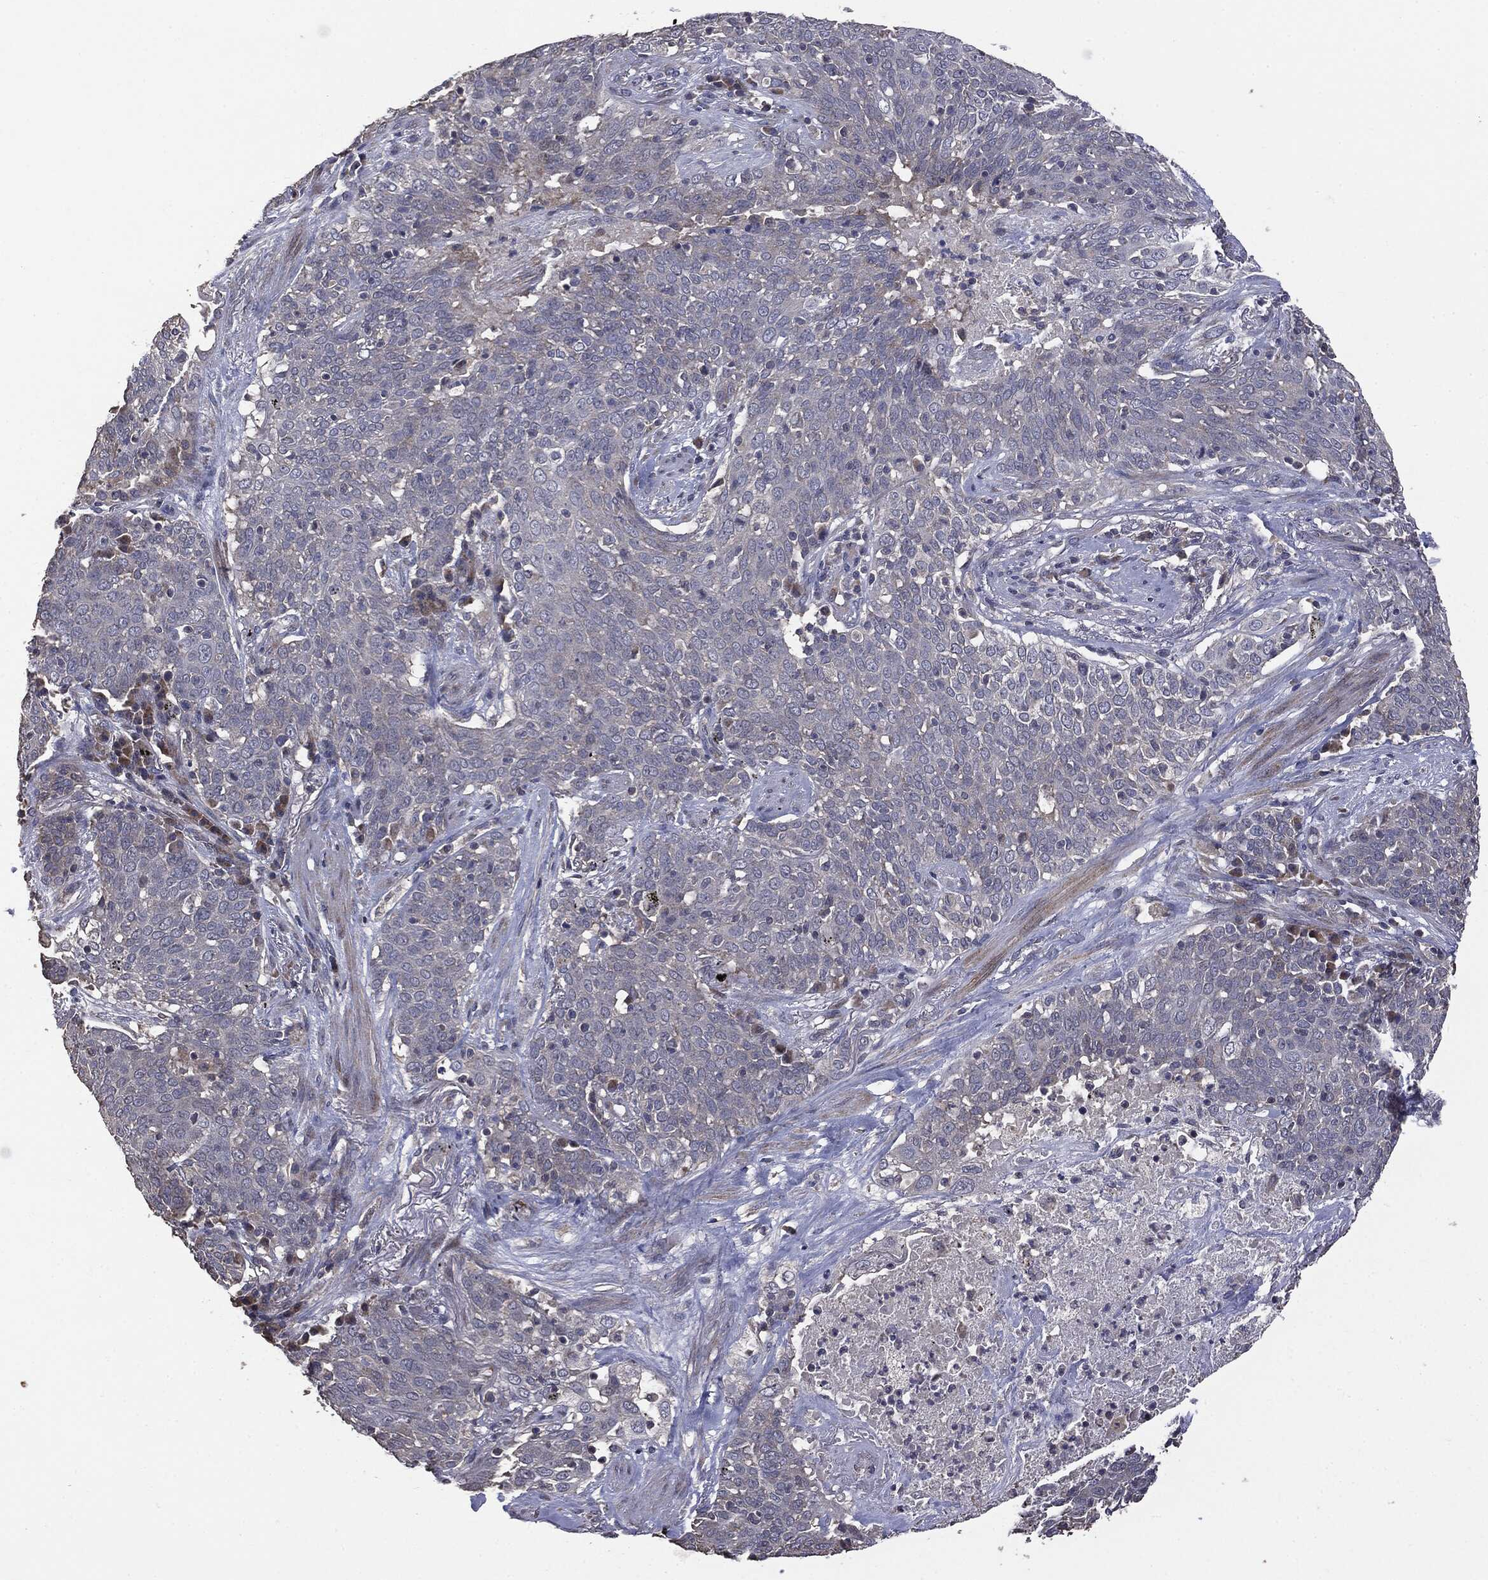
{"staining": {"intensity": "negative", "quantity": "none", "location": "none"}, "tissue": "lung cancer", "cell_type": "Tumor cells", "image_type": "cancer", "snomed": [{"axis": "morphology", "description": "Squamous cell carcinoma, NOS"}, {"axis": "topography", "description": "Lung"}], "caption": "Immunohistochemistry image of lung squamous cell carcinoma stained for a protein (brown), which displays no positivity in tumor cells.", "gene": "MTOR", "patient": {"sex": "male", "age": 82}}